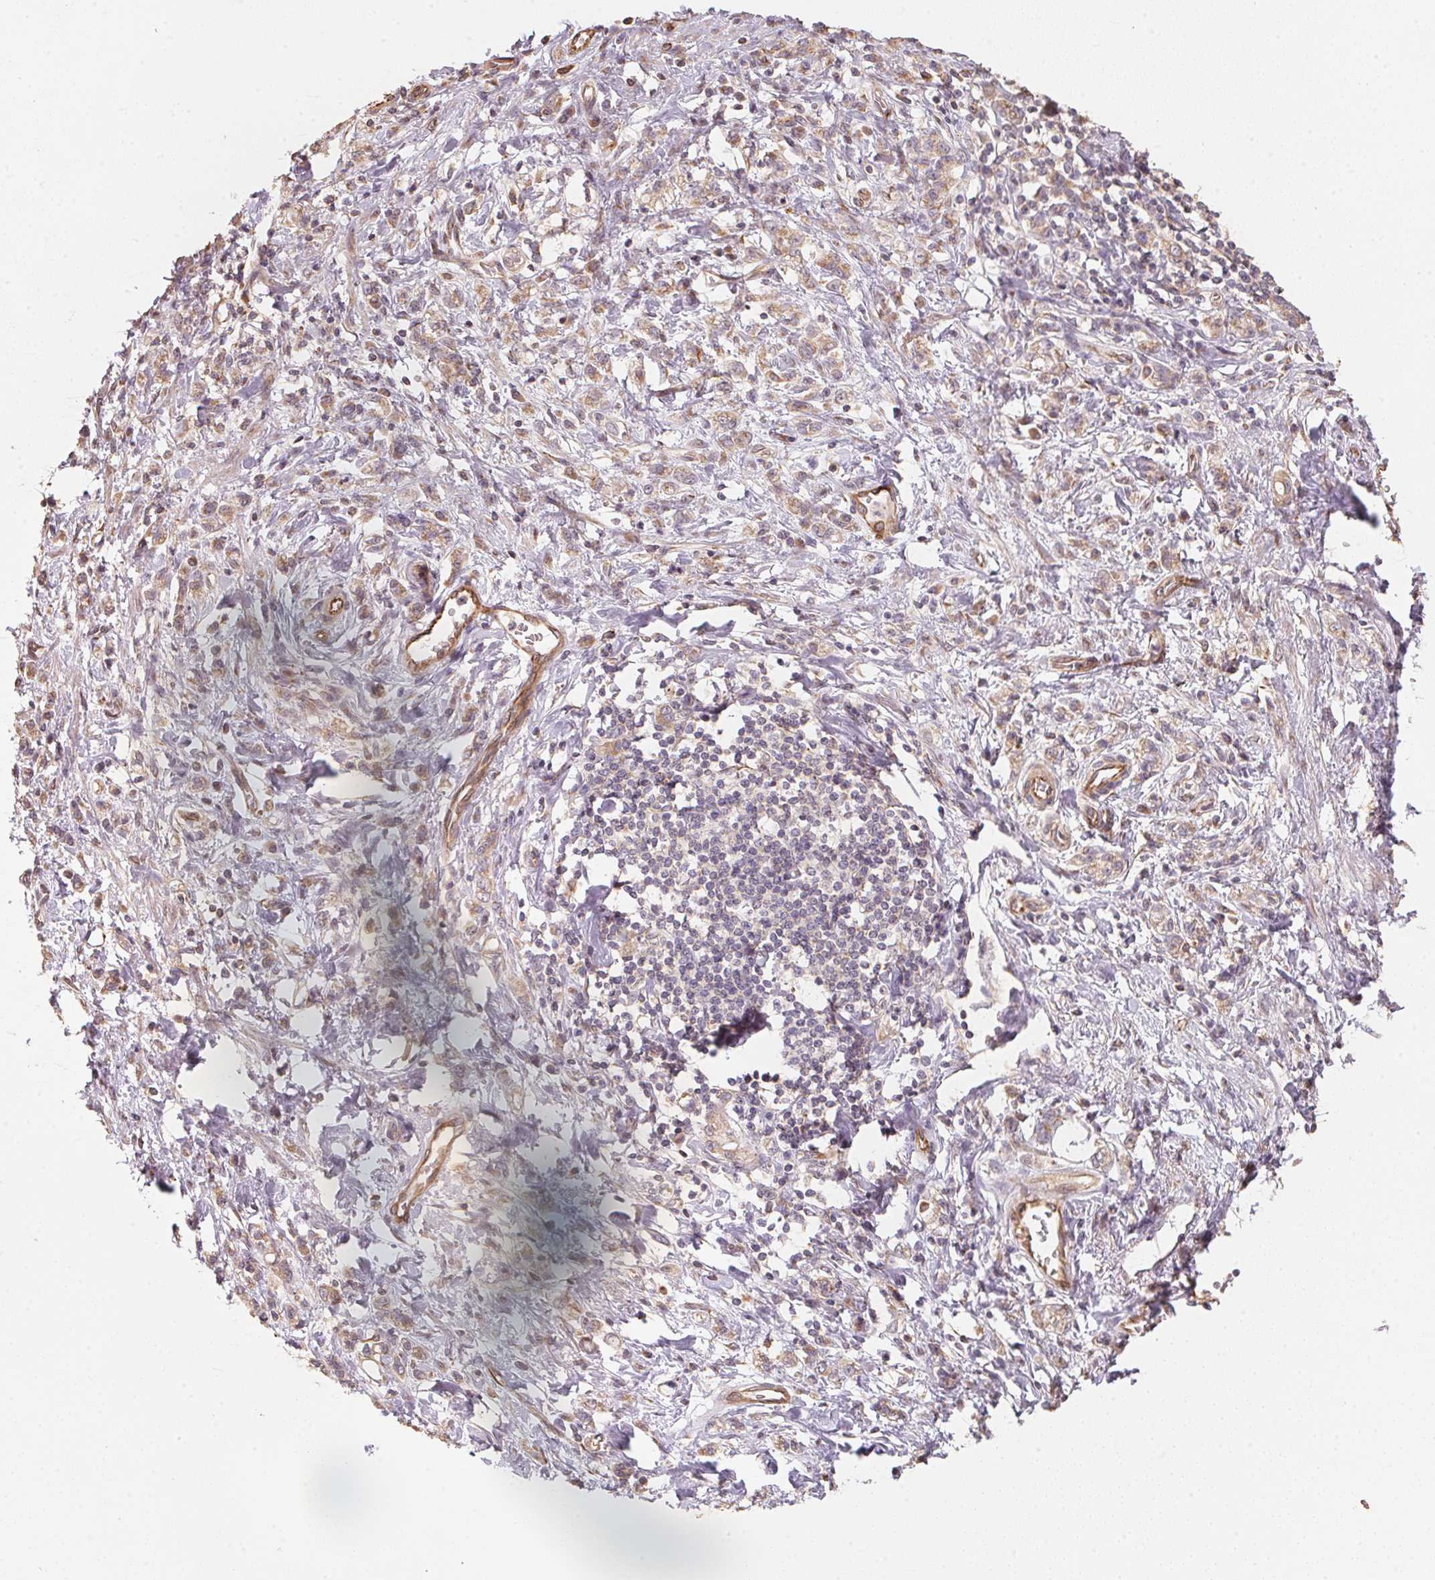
{"staining": {"intensity": "weak", "quantity": "25%-75%", "location": "cytoplasmic/membranous"}, "tissue": "stomach cancer", "cell_type": "Tumor cells", "image_type": "cancer", "snomed": [{"axis": "morphology", "description": "Adenocarcinoma, NOS"}, {"axis": "topography", "description": "Stomach"}], "caption": "Stomach adenocarcinoma stained for a protein (brown) shows weak cytoplasmic/membranous positive staining in about 25%-75% of tumor cells.", "gene": "TSPAN12", "patient": {"sex": "male", "age": 77}}